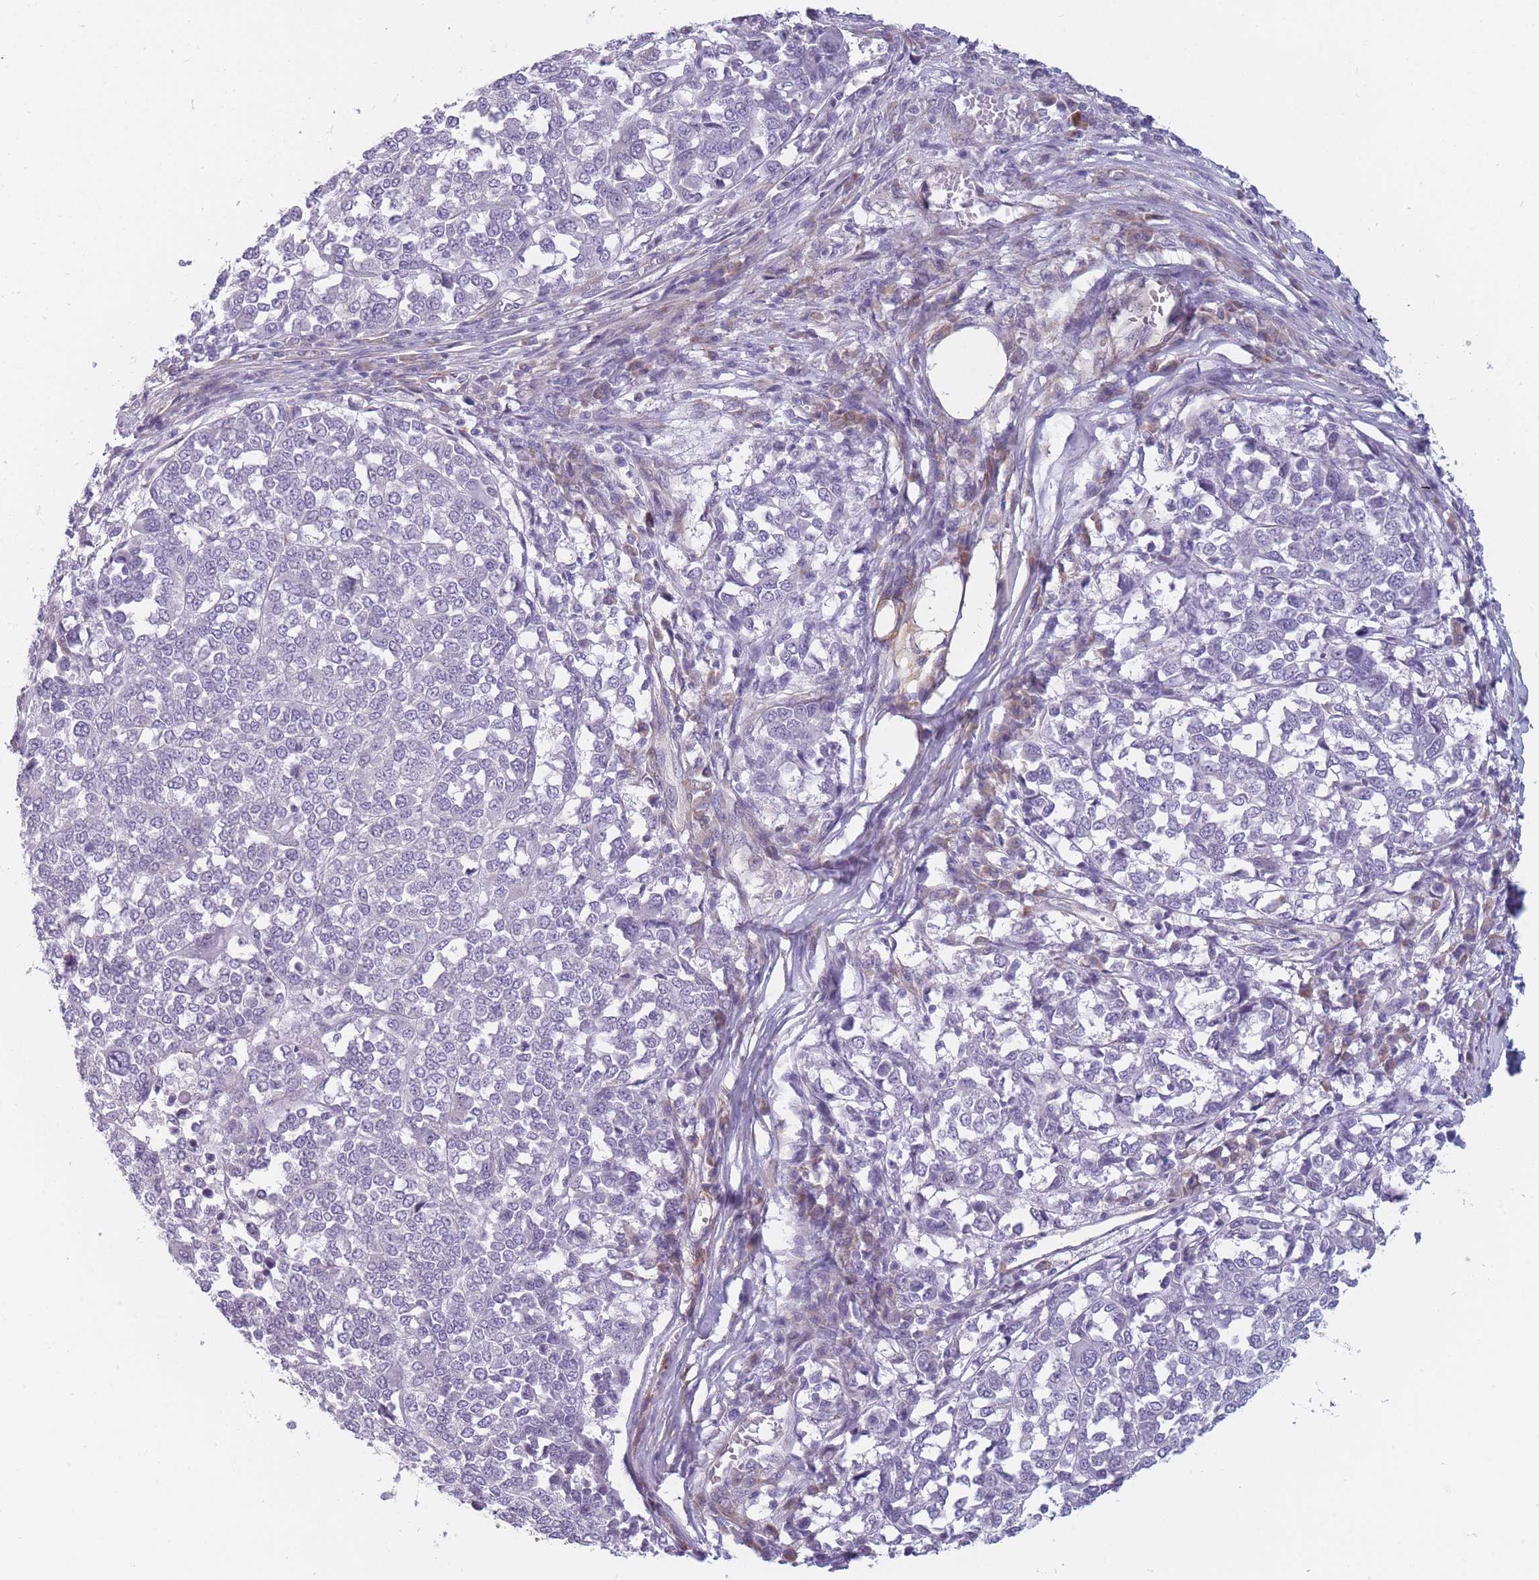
{"staining": {"intensity": "negative", "quantity": "none", "location": "none"}, "tissue": "melanoma", "cell_type": "Tumor cells", "image_type": "cancer", "snomed": [{"axis": "morphology", "description": "Malignant melanoma, Metastatic site"}, {"axis": "topography", "description": "Lymph node"}], "caption": "This is a micrograph of immunohistochemistry (IHC) staining of malignant melanoma (metastatic site), which shows no expression in tumor cells.", "gene": "OR6B3", "patient": {"sex": "male", "age": 44}}